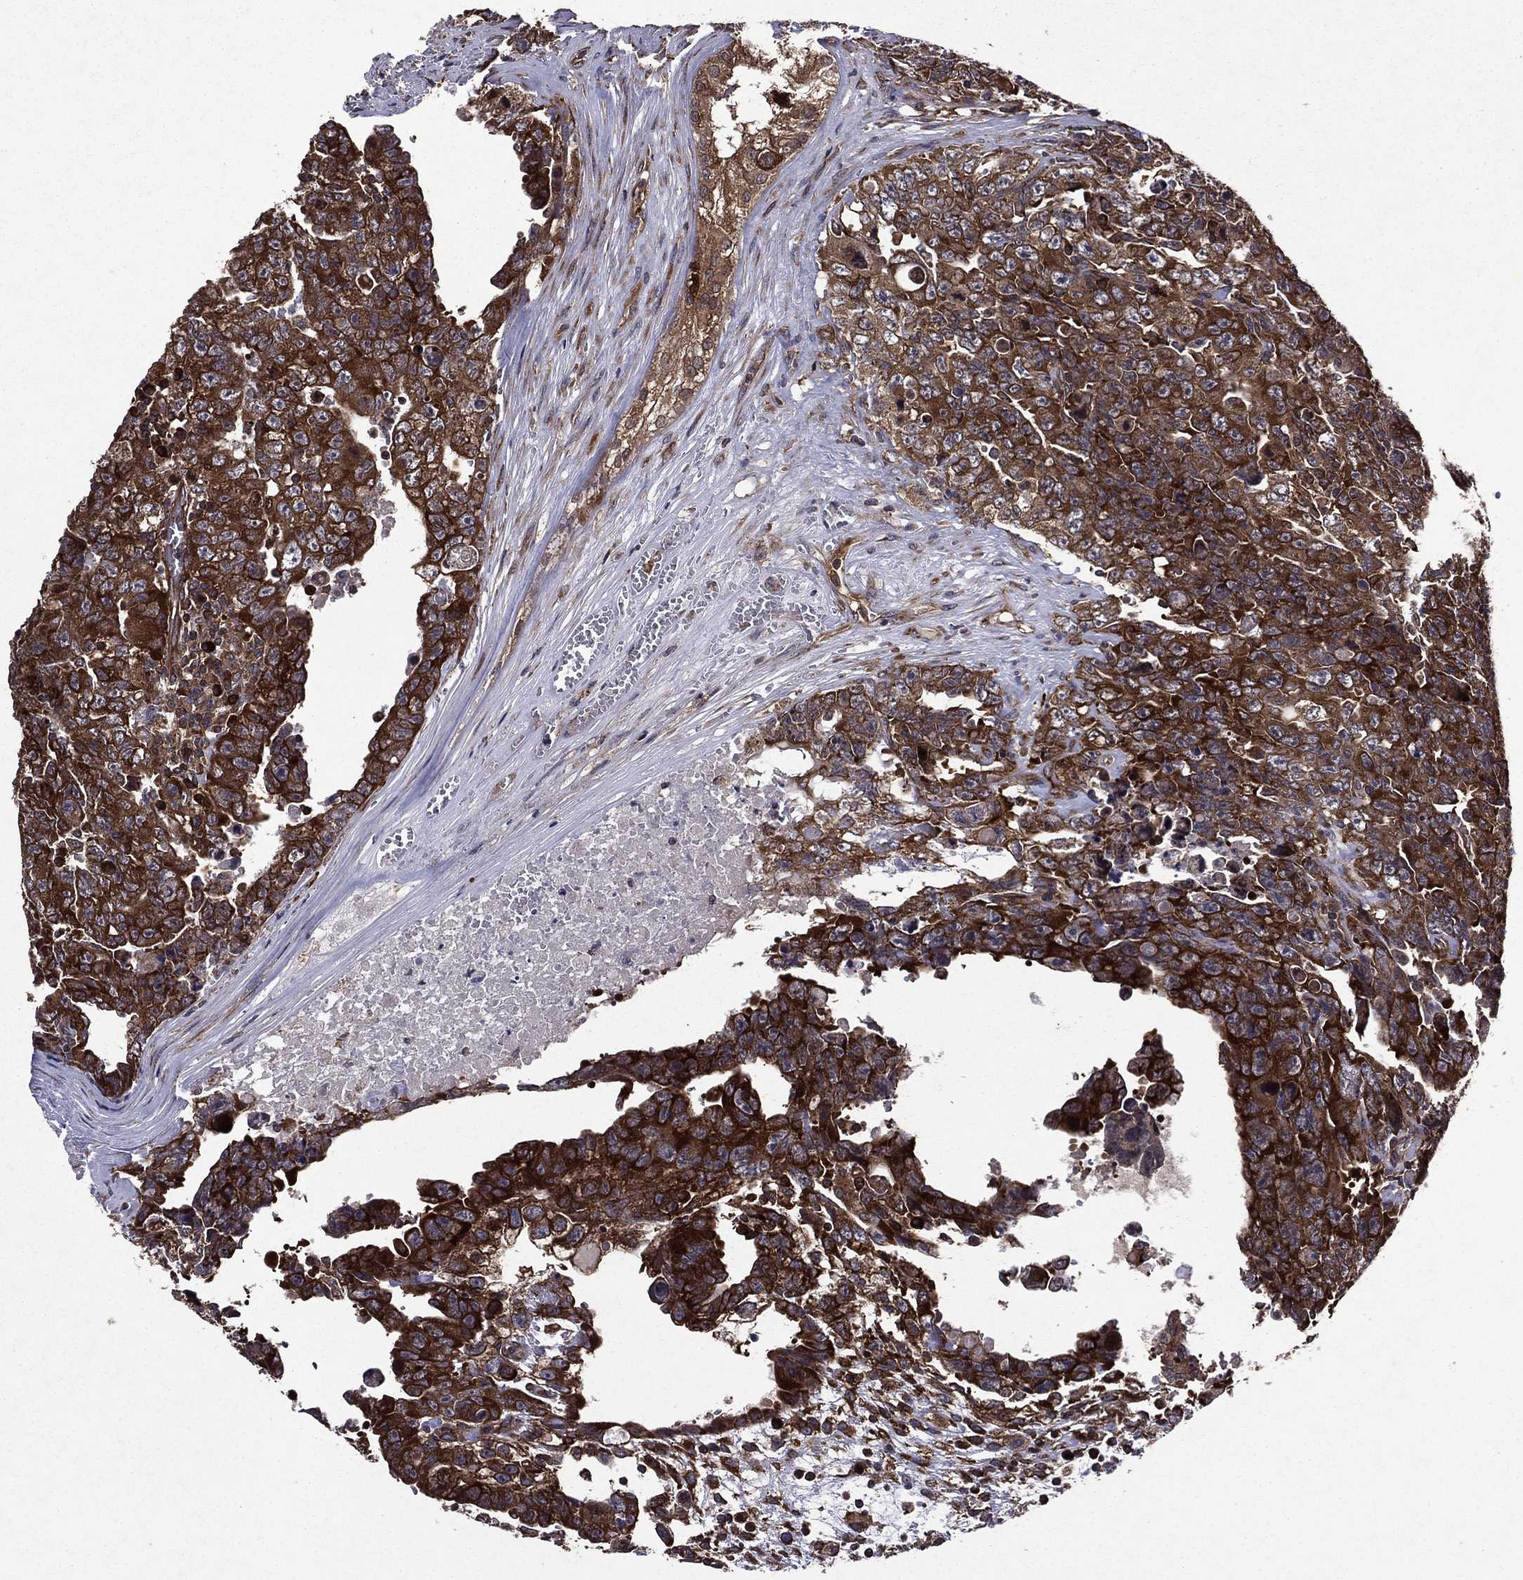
{"staining": {"intensity": "strong", "quantity": ">75%", "location": "cytoplasmic/membranous"}, "tissue": "testis cancer", "cell_type": "Tumor cells", "image_type": "cancer", "snomed": [{"axis": "morphology", "description": "Carcinoma, Embryonal, NOS"}, {"axis": "topography", "description": "Testis"}], "caption": "Immunohistochemical staining of human testis embryonal carcinoma demonstrates high levels of strong cytoplasmic/membranous staining in about >75% of tumor cells.", "gene": "EIF2B4", "patient": {"sex": "male", "age": 24}}